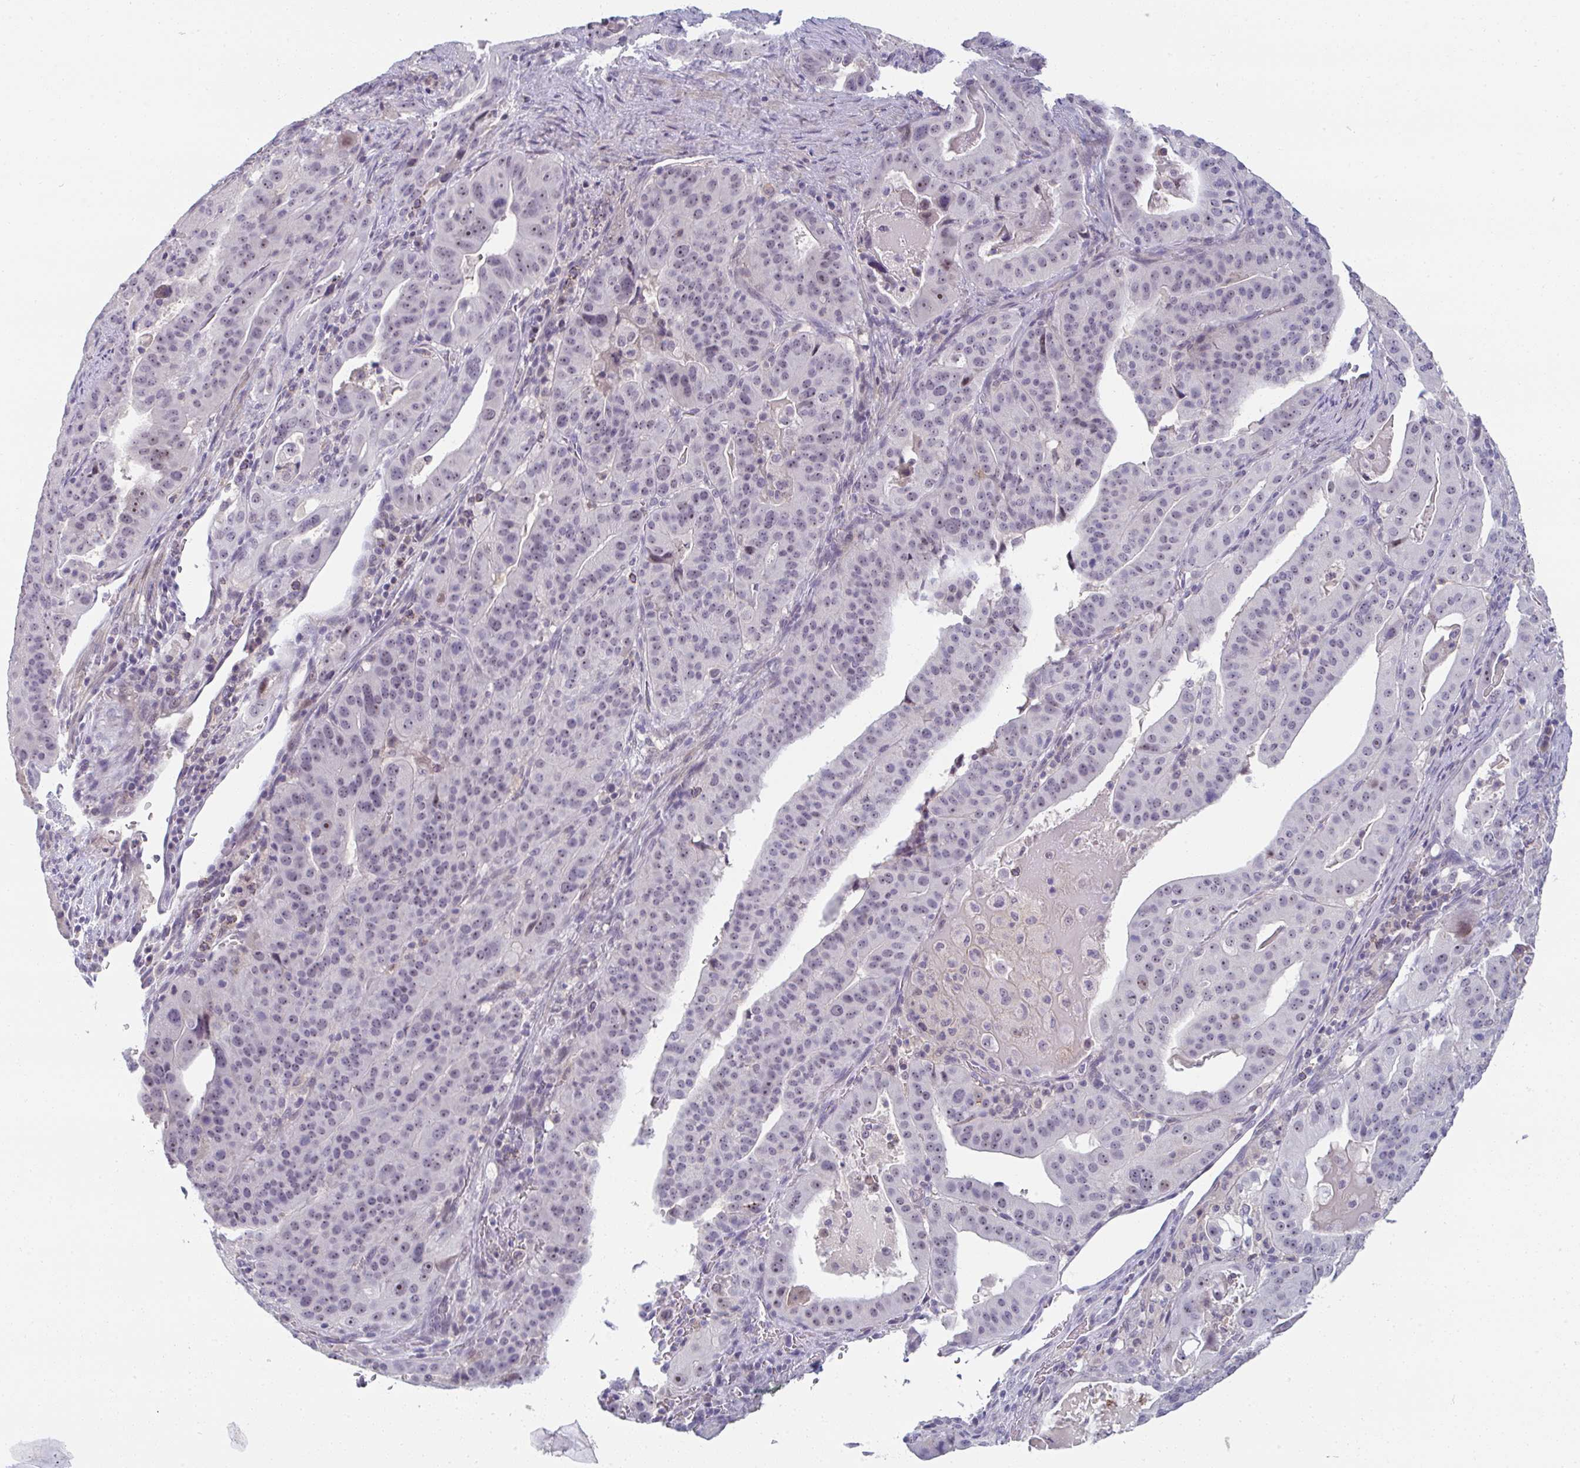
{"staining": {"intensity": "weak", "quantity": "<25%", "location": "nuclear"}, "tissue": "stomach cancer", "cell_type": "Tumor cells", "image_type": "cancer", "snomed": [{"axis": "morphology", "description": "Adenocarcinoma, NOS"}, {"axis": "topography", "description": "Stomach"}], "caption": "Immunohistochemistry histopathology image of neoplastic tissue: human stomach cancer stained with DAB (3,3'-diaminobenzidine) shows no significant protein staining in tumor cells.", "gene": "PPFIA4", "patient": {"sex": "male", "age": 48}}